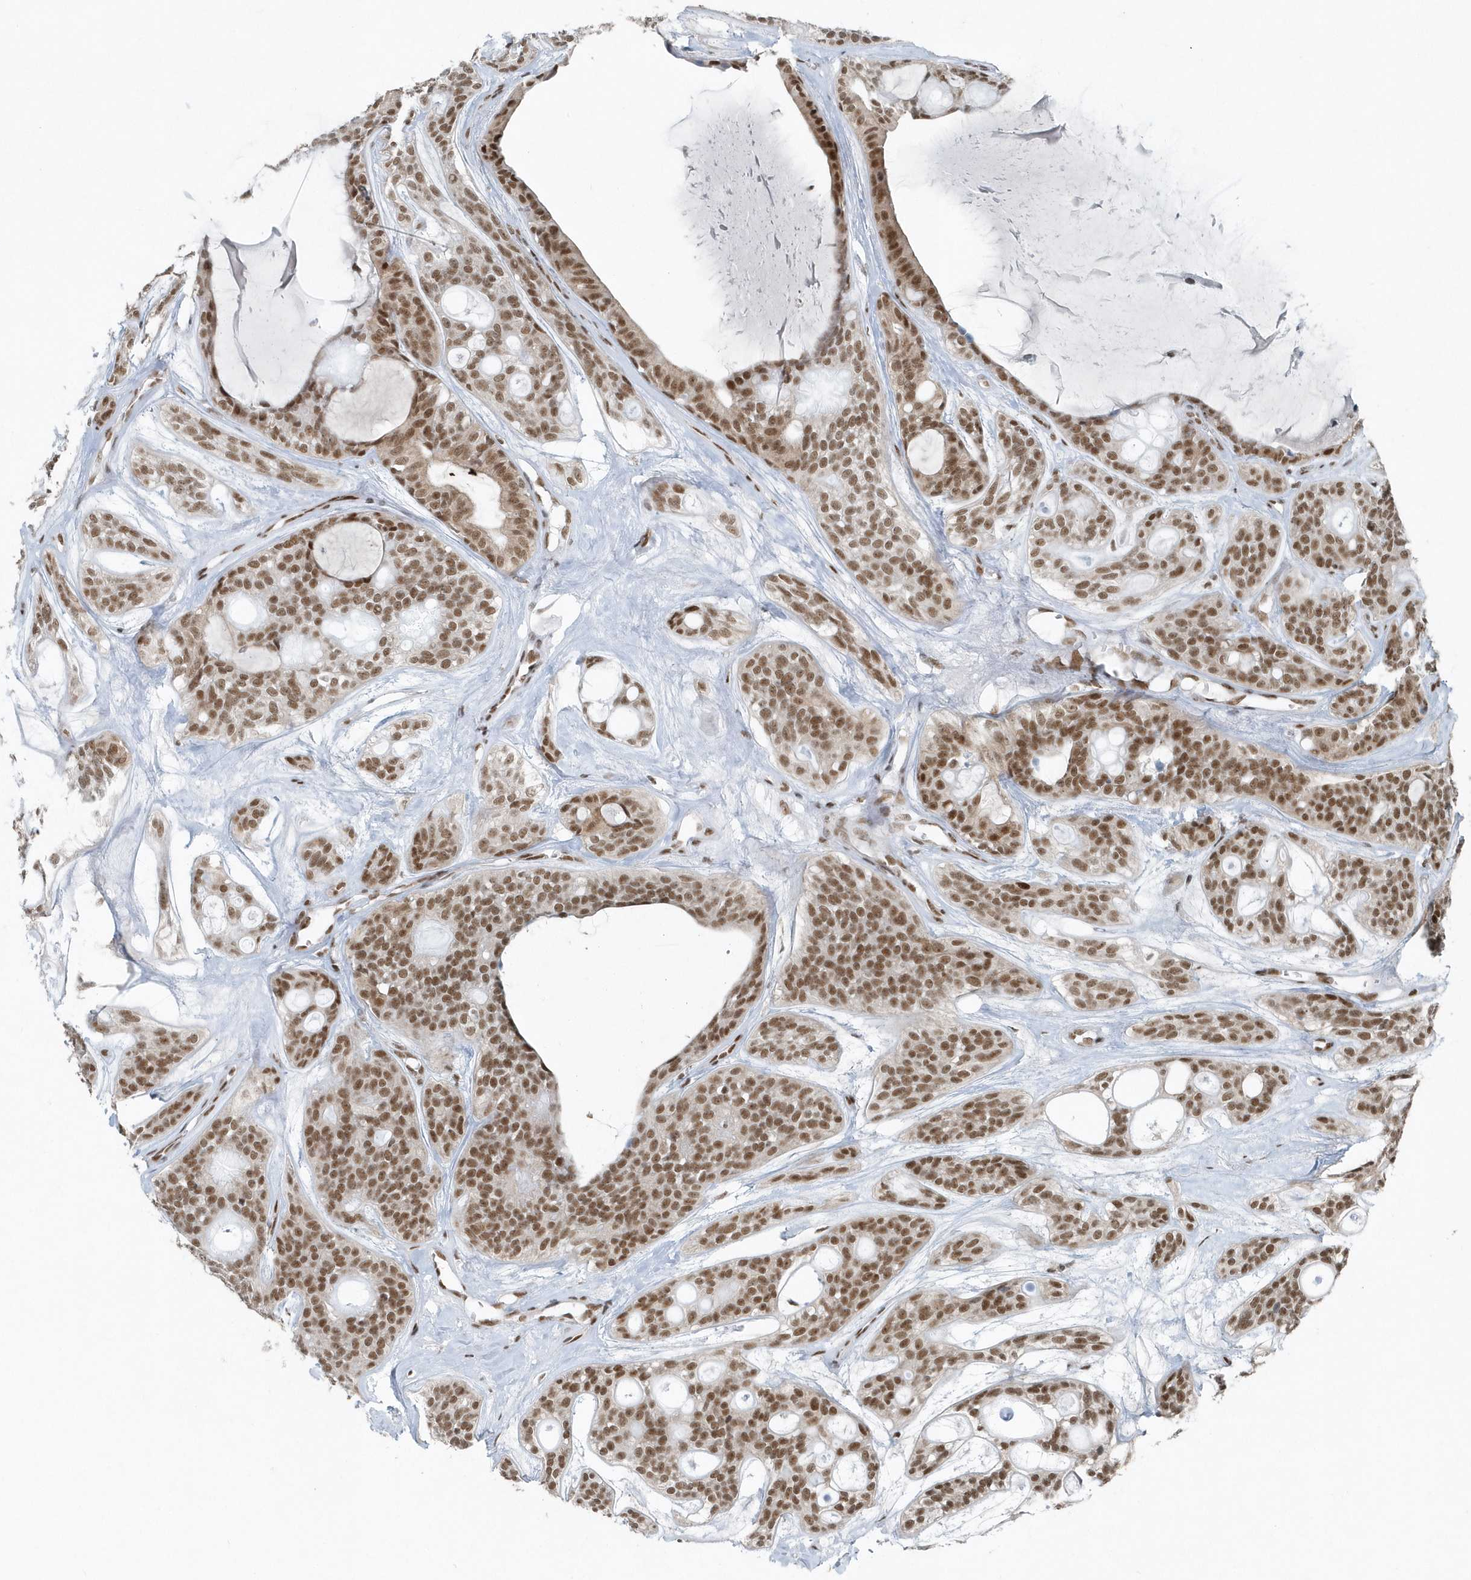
{"staining": {"intensity": "moderate", "quantity": ">75%", "location": "nuclear"}, "tissue": "head and neck cancer", "cell_type": "Tumor cells", "image_type": "cancer", "snomed": [{"axis": "morphology", "description": "Adenocarcinoma, NOS"}, {"axis": "topography", "description": "Head-Neck"}], "caption": "Immunohistochemistry (IHC) (DAB (3,3'-diaminobenzidine)) staining of head and neck cancer exhibits moderate nuclear protein expression in about >75% of tumor cells.", "gene": "YTHDC1", "patient": {"sex": "male", "age": 66}}